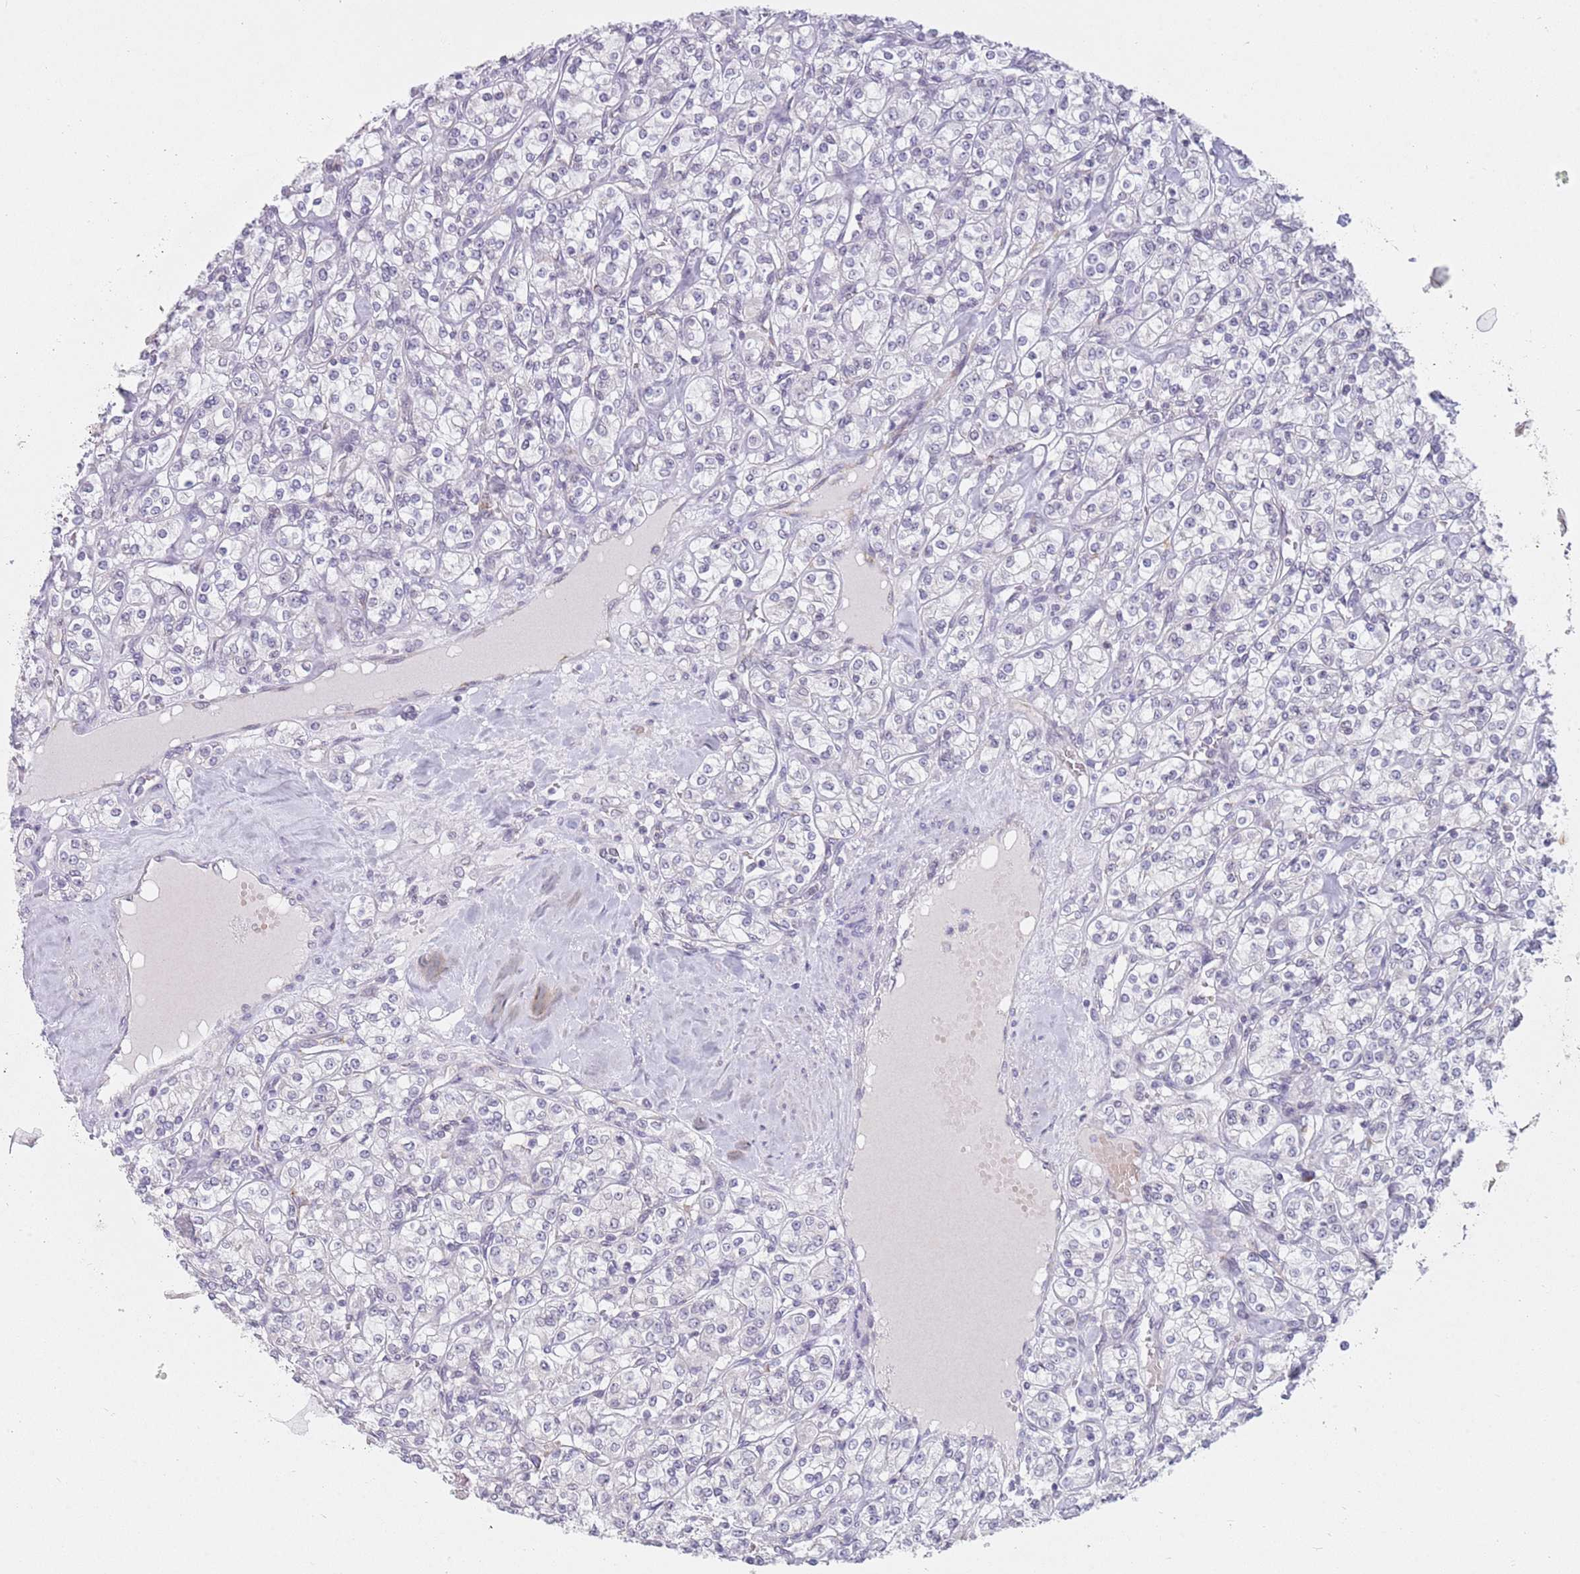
{"staining": {"intensity": "negative", "quantity": "none", "location": "none"}, "tissue": "renal cancer", "cell_type": "Tumor cells", "image_type": "cancer", "snomed": [{"axis": "morphology", "description": "Adenocarcinoma, NOS"}, {"axis": "topography", "description": "Kidney"}], "caption": "Tumor cells show no significant expression in renal cancer.", "gene": "ZNF574", "patient": {"sex": "male", "age": 77}}